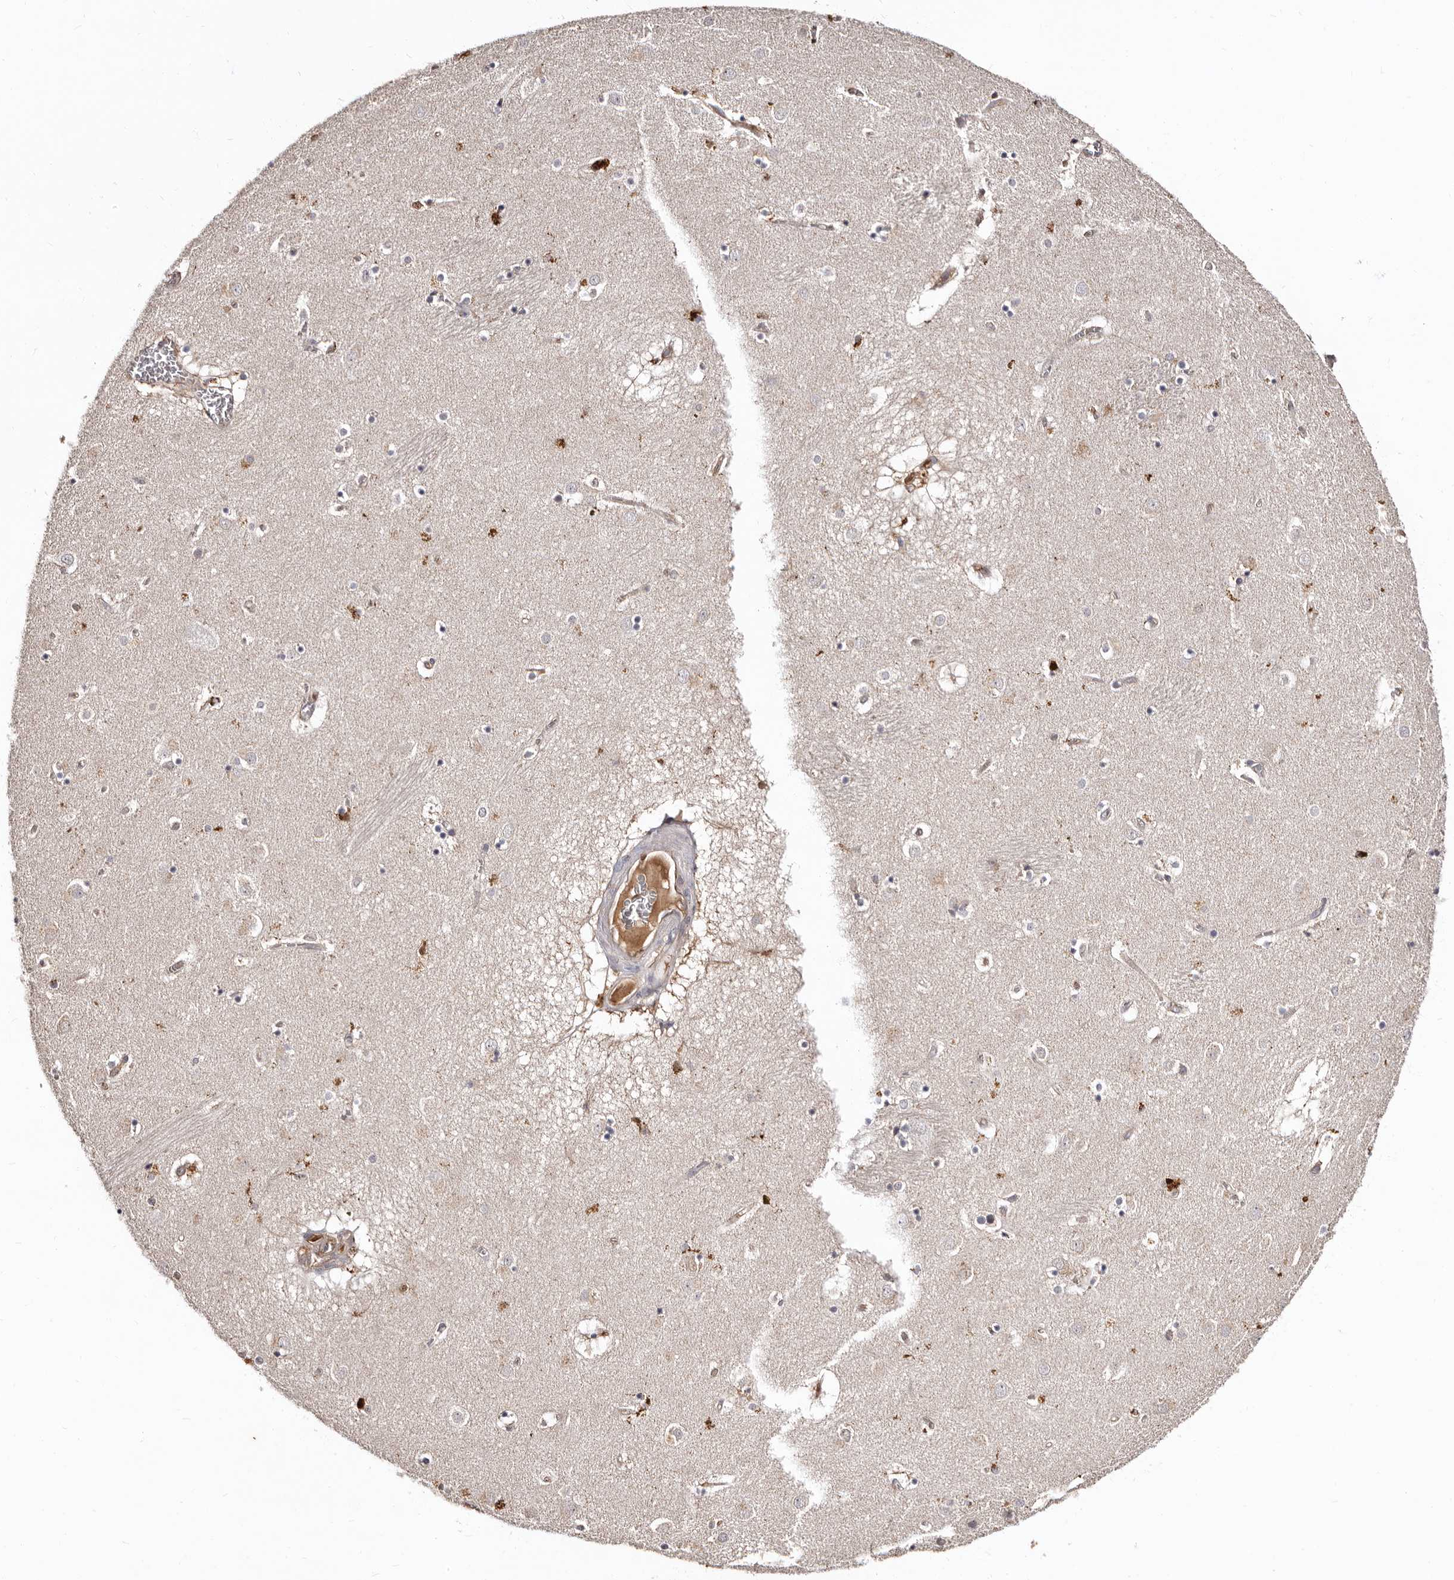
{"staining": {"intensity": "negative", "quantity": "none", "location": "none"}, "tissue": "caudate", "cell_type": "Glial cells", "image_type": "normal", "snomed": [{"axis": "morphology", "description": "Normal tissue, NOS"}, {"axis": "topography", "description": "Lateral ventricle wall"}], "caption": "The image demonstrates no significant staining in glial cells of caudate.", "gene": "BAX", "patient": {"sex": "male", "age": 70}}